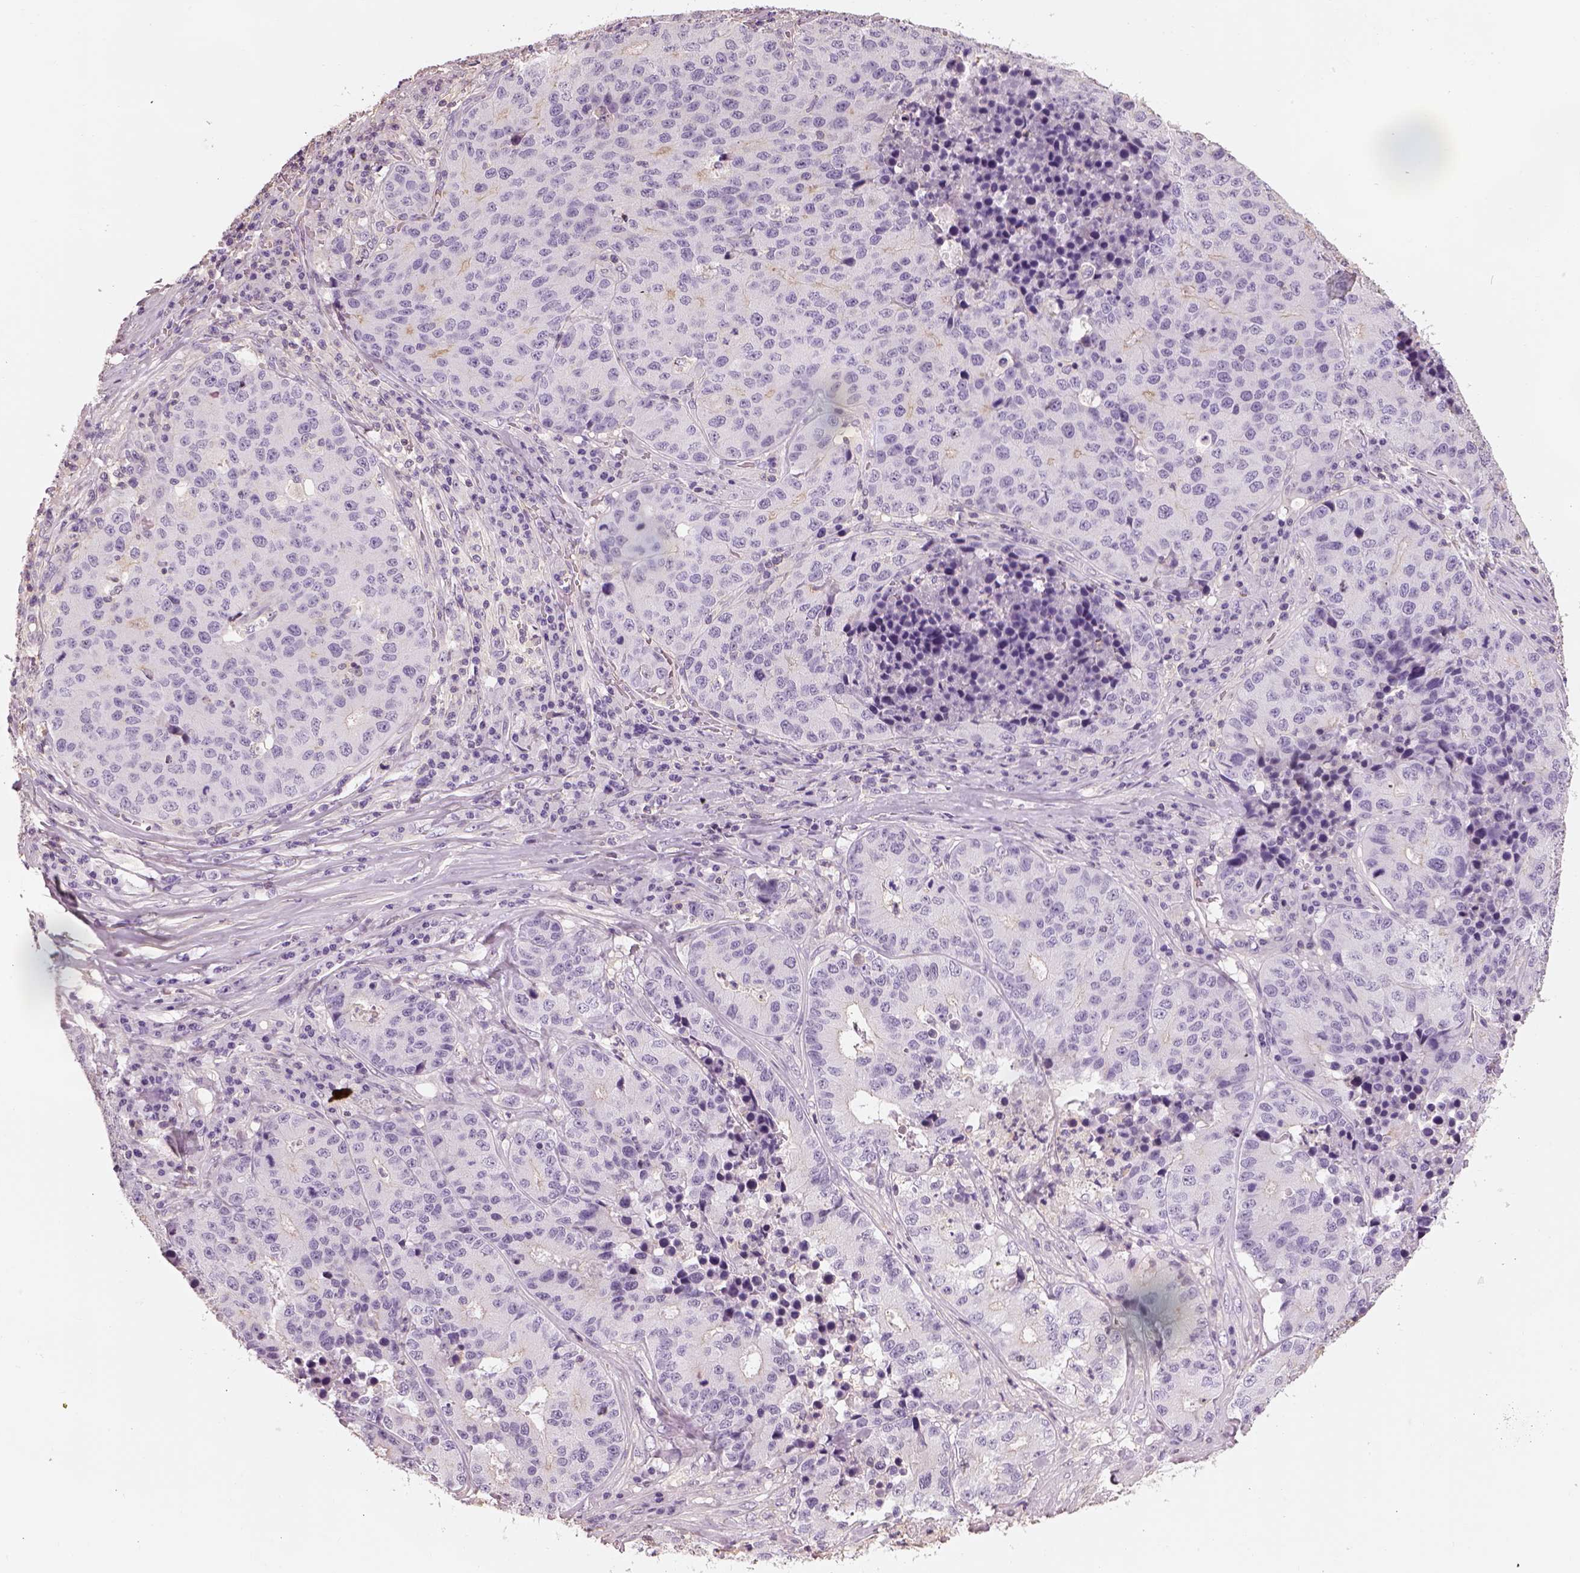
{"staining": {"intensity": "negative", "quantity": "none", "location": "none"}, "tissue": "stomach cancer", "cell_type": "Tumor cells", "image_type": "cancer", "snomed": [{"axis": "morphology", "description": "Adenocarcinoma, NOS"}, {"axis": "topography", "description": "Stomach"}], "caption": "High power microscopy photomicrograph of an immunohistochemistry (IHC) image of stomach adenocarcinoma, revealing no significant expression in tumor cells.", "gene": "OTUD6A", "patient": {"sex": "male", "age": 71}}